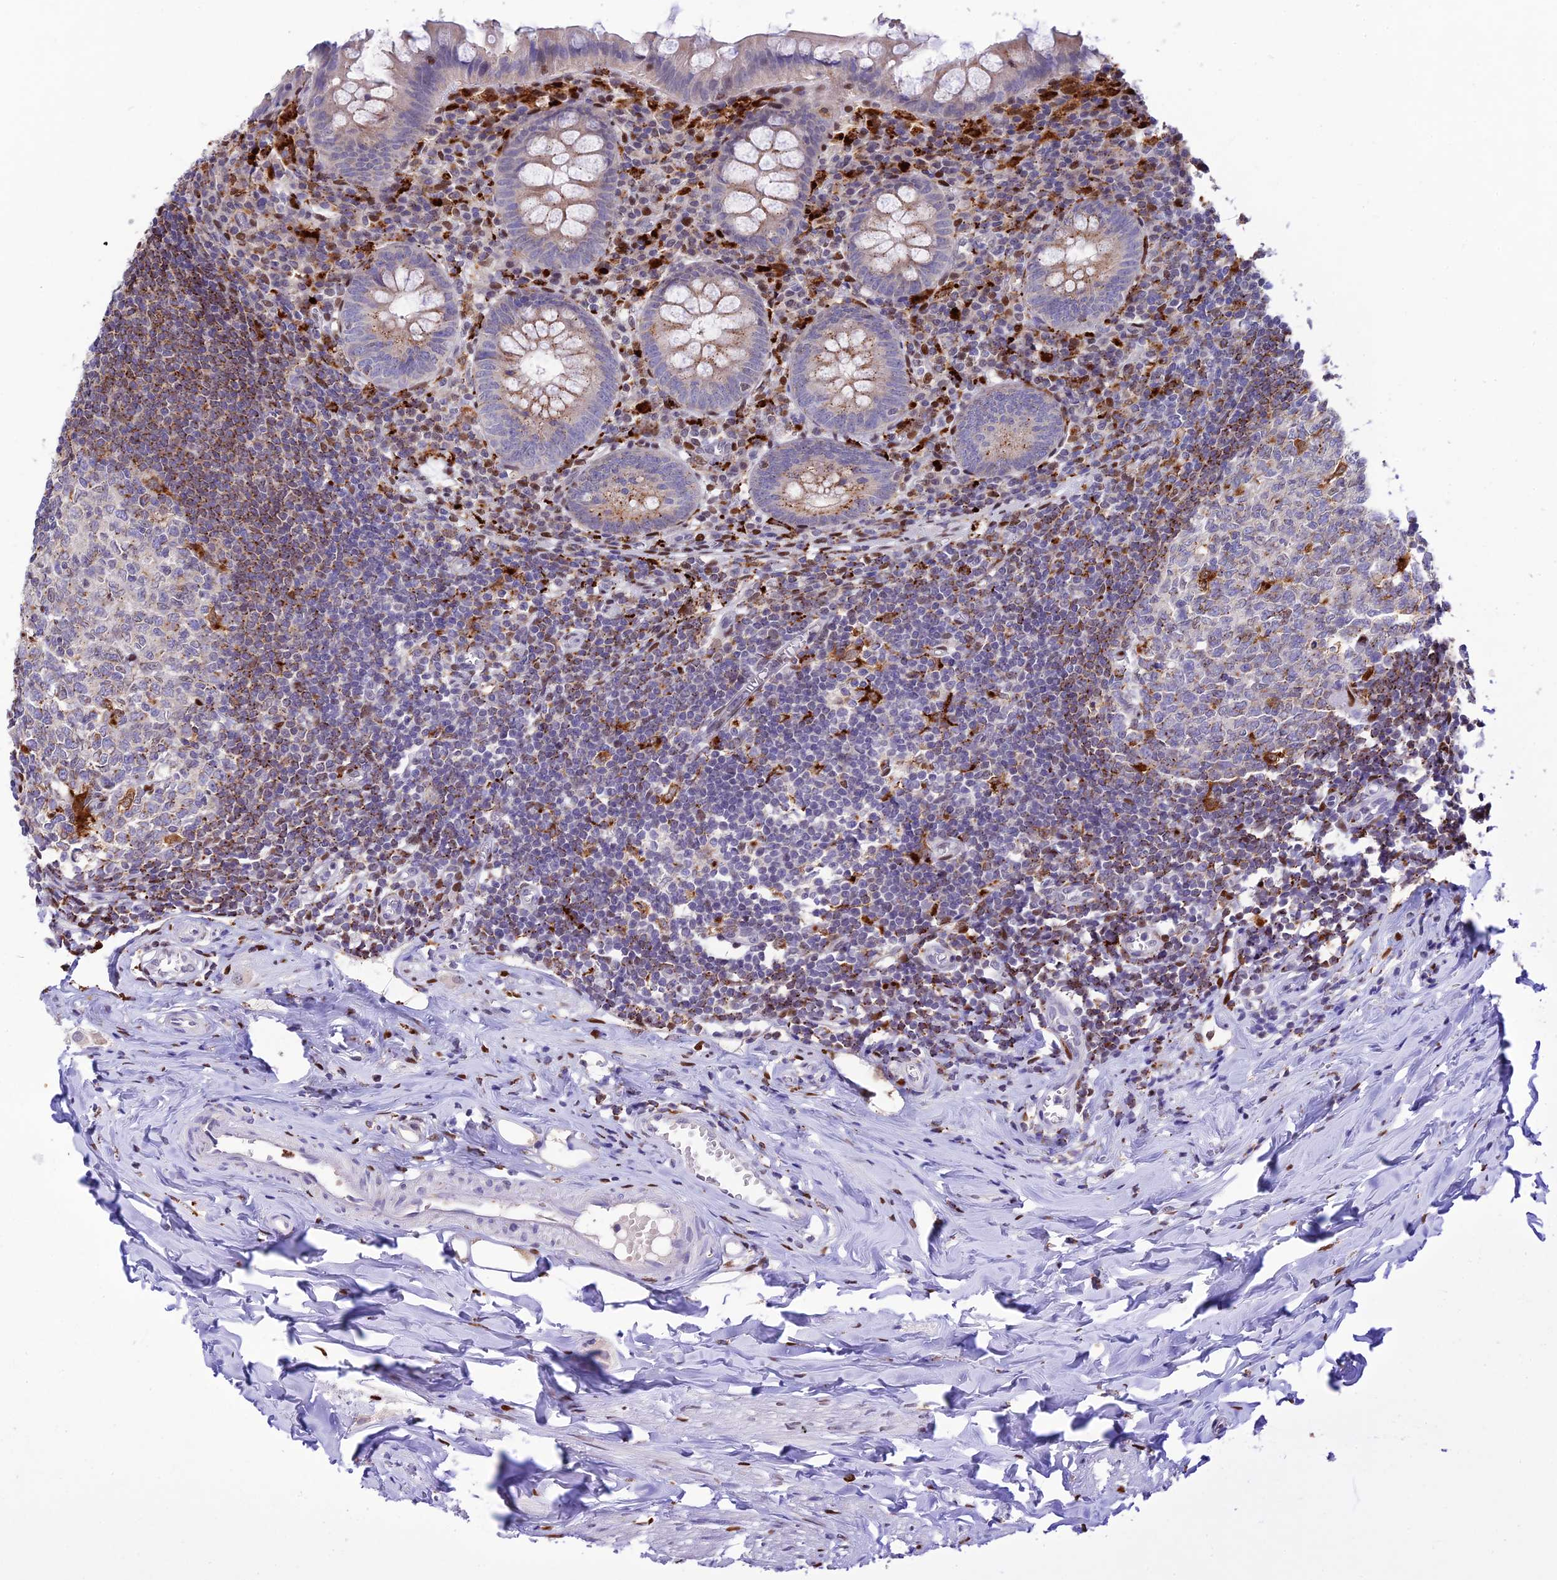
{"staining": {"intensity": "moderate", "quantity": "<25%", "location": "cytoplasmic/membranous"}, "tissue": "appendix", "cell_type": "Glandular cells", "image_type": "normal", "snomed": [{"axis": "morphology", "description": "Normal tissue, NOS"}, {"axis": "topography", "description": "Appendix"}], "caption": "The image shows staining of normal appendix, revealing moderate cytoplasmic/membranous protein expression (brown color) within glandular cells. (Brightfield microscopy of DAB IHC at high magnification).", "gene": "HIC1", "patient": {"sex": "female", "age": 51}}